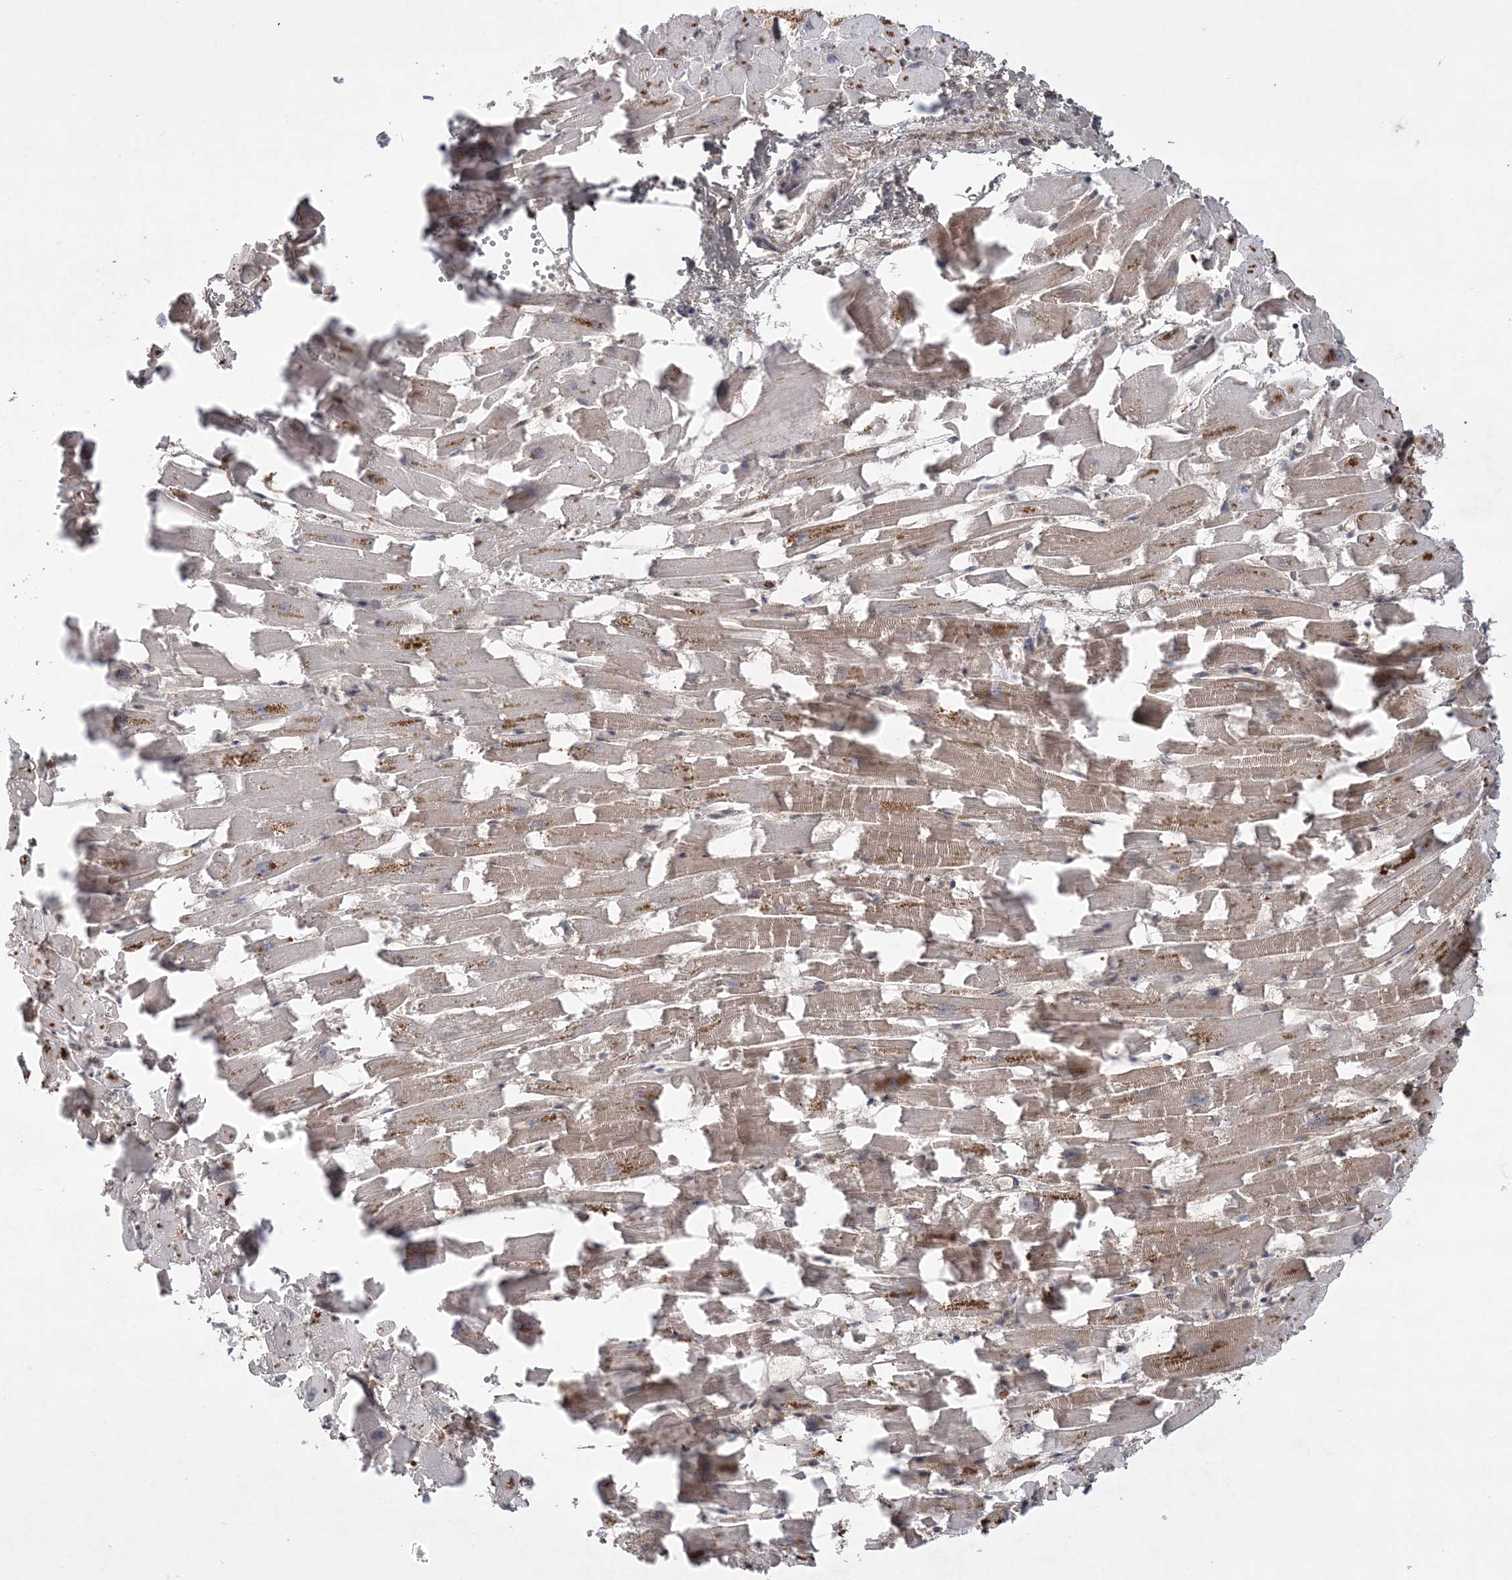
{"staining": {"intensity": "moderate", "quantity": ">75%", "location": "cytoplasmic/membranous"}, "tissue": "heart muscle", "cell_type": "Cardiomyocytes", "image_type": "normal", "snomed": [{"axis": "morphology", "description": "Normal tissue, NOS"}, {"axis": "topography", "description": "Heart"}], "caption": "Brown immunohistochemical staining in unremarkable heart muscle demonstrates moderate cytoplasmic/membranous expression in approximately >75% of cardiomyocytes.", "gene": "LACC1", "patient": {"sex": "female", "age": 64}}